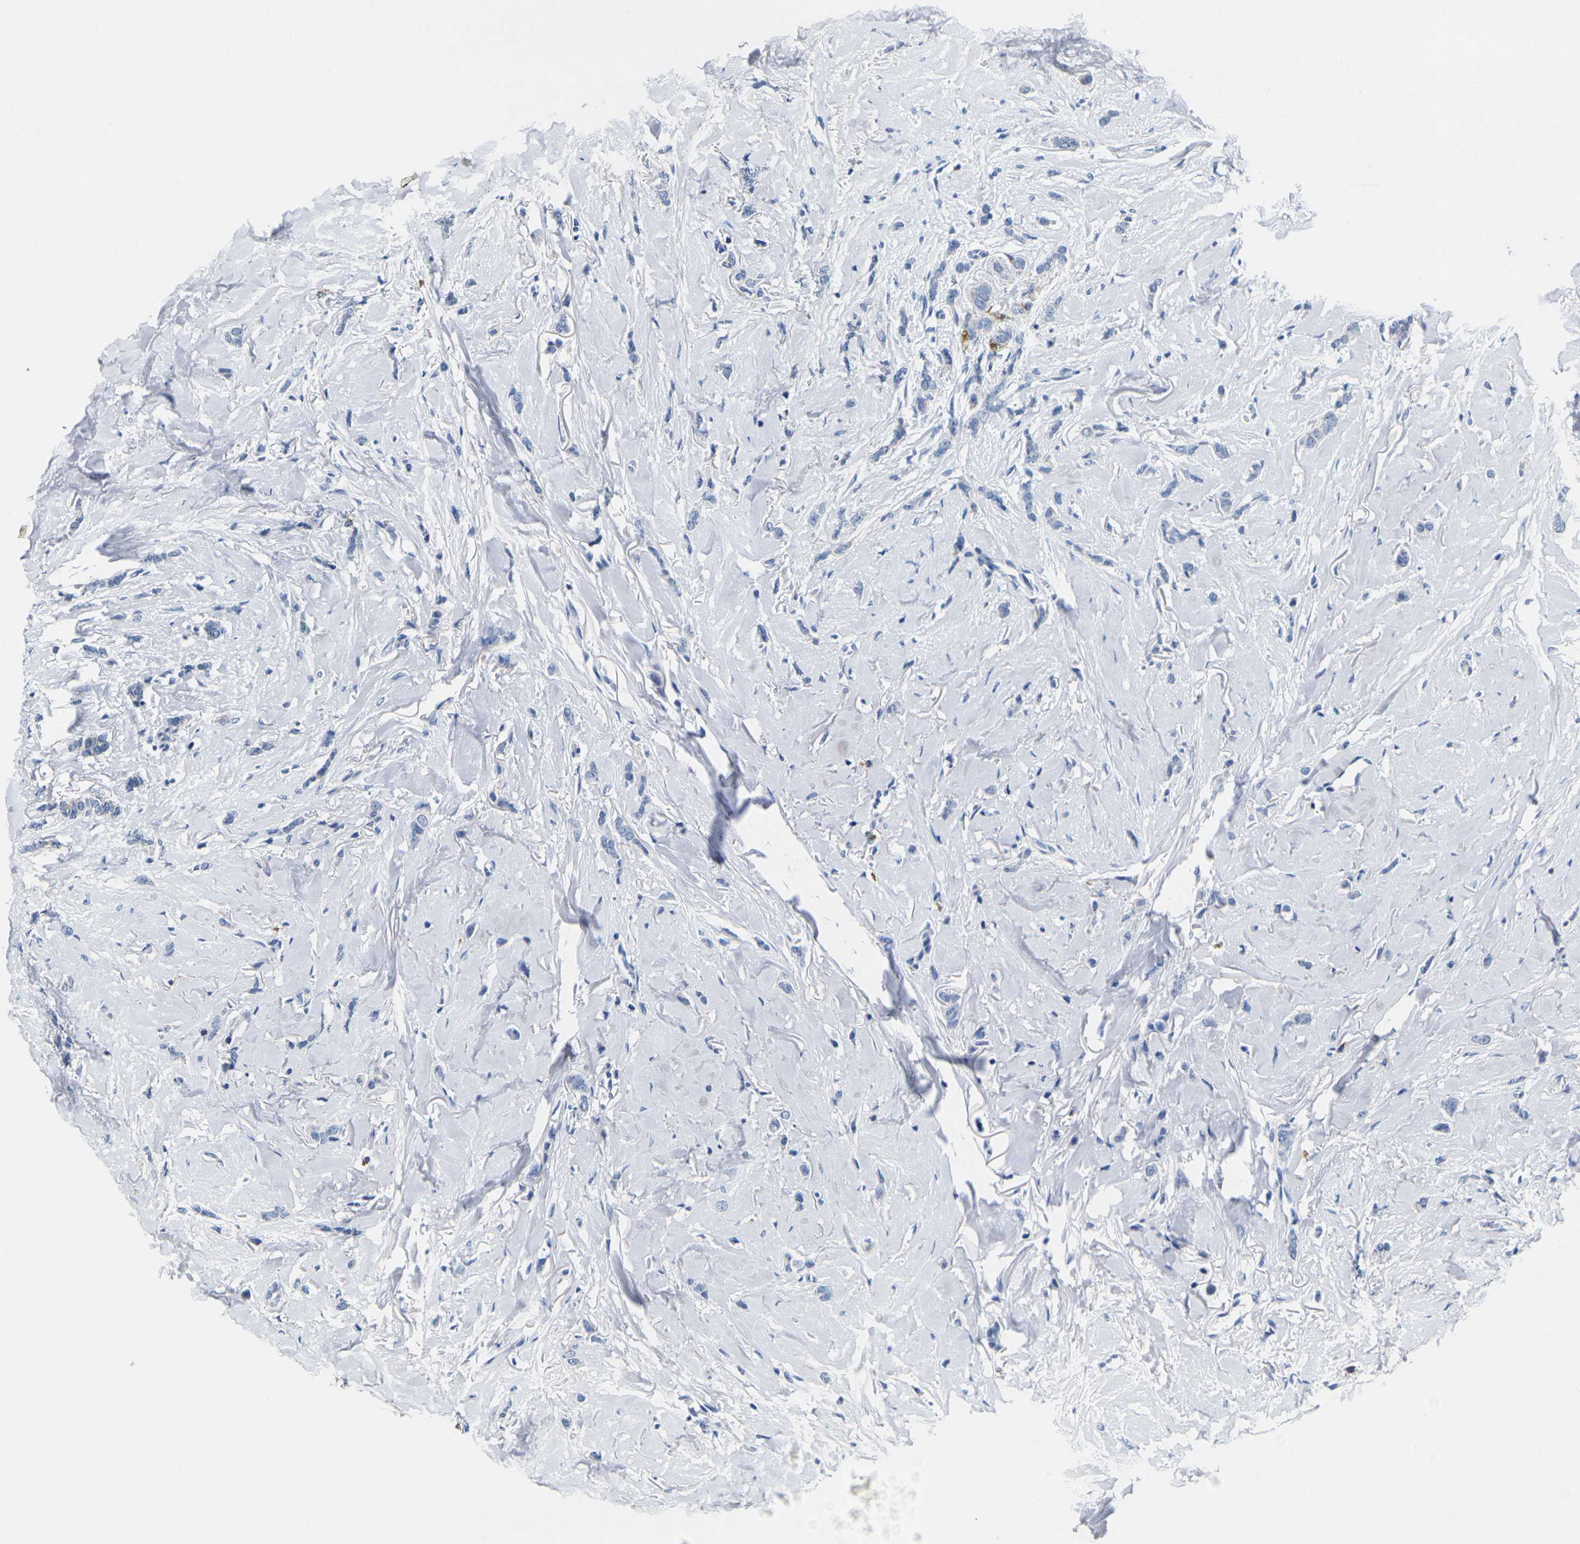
{"staining": {"intensity": "negative", "quantity": "none", "location": "none"}, "tissue": "breast cancer", "cell_type": "Tumor cells", "image_type": "cancer", "snomed": [{"axis": "morphology", "description": "Lobular carcinoma"}, {"axis": "topography", "description": "Skin"}, {"axis": "topography", "description": "Breast"}], "caption": "Breast lobular carcinoma was stained to show a protein in brown. There is no significant positivity in tumor cells.", "gene": "NOCT", "patient": {"sex": "female", "age": 46}}